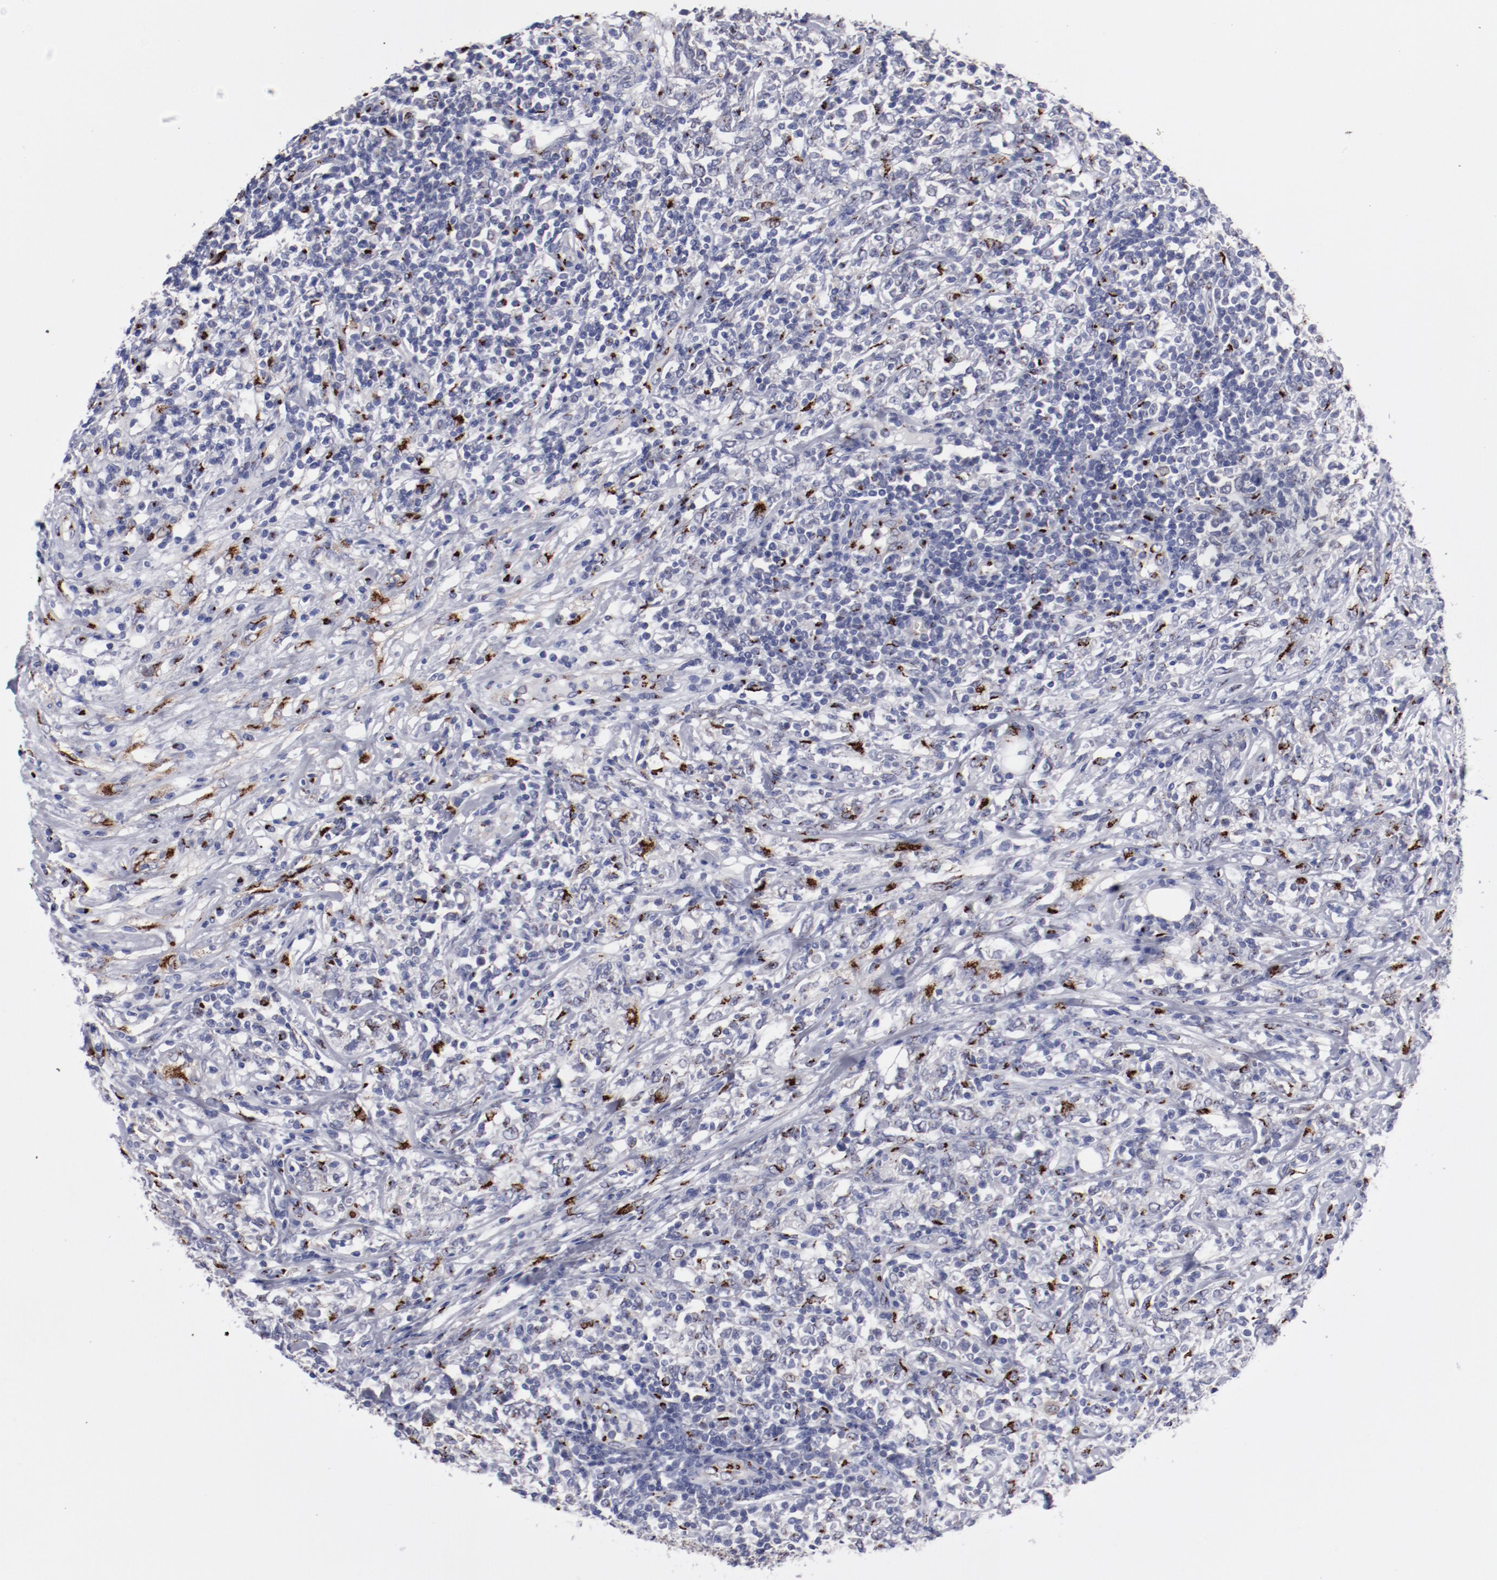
{"staining": {"intensity": "strong", "quantity": "25%-75%", "location": "cytoplasmic/membranous"}, "tissue": "lymphoma", "cell_type": "Tumor cells", "image_type": "cancer", "snomed": [{"axis": "morphology", "description": "Malignant lymphoma, non-Hodgkin's type, High grade"}, {"axis": "topography", "description": "Lymph node"}], "caption": "DAB immunohistochemical staining of human lymphoma demonstrates strong cytoplasmic/membranous protein positivity in about 25%-75% of tumor cells. The protein of interest is stained brown, and the nuclei are stained in blue (DAB (3,3'-diaminobenzidine) IHC with brightfield microscopy, high magnification).", "gene": "GOLIM4", "patient": {"sex": "female", "age": 84}}